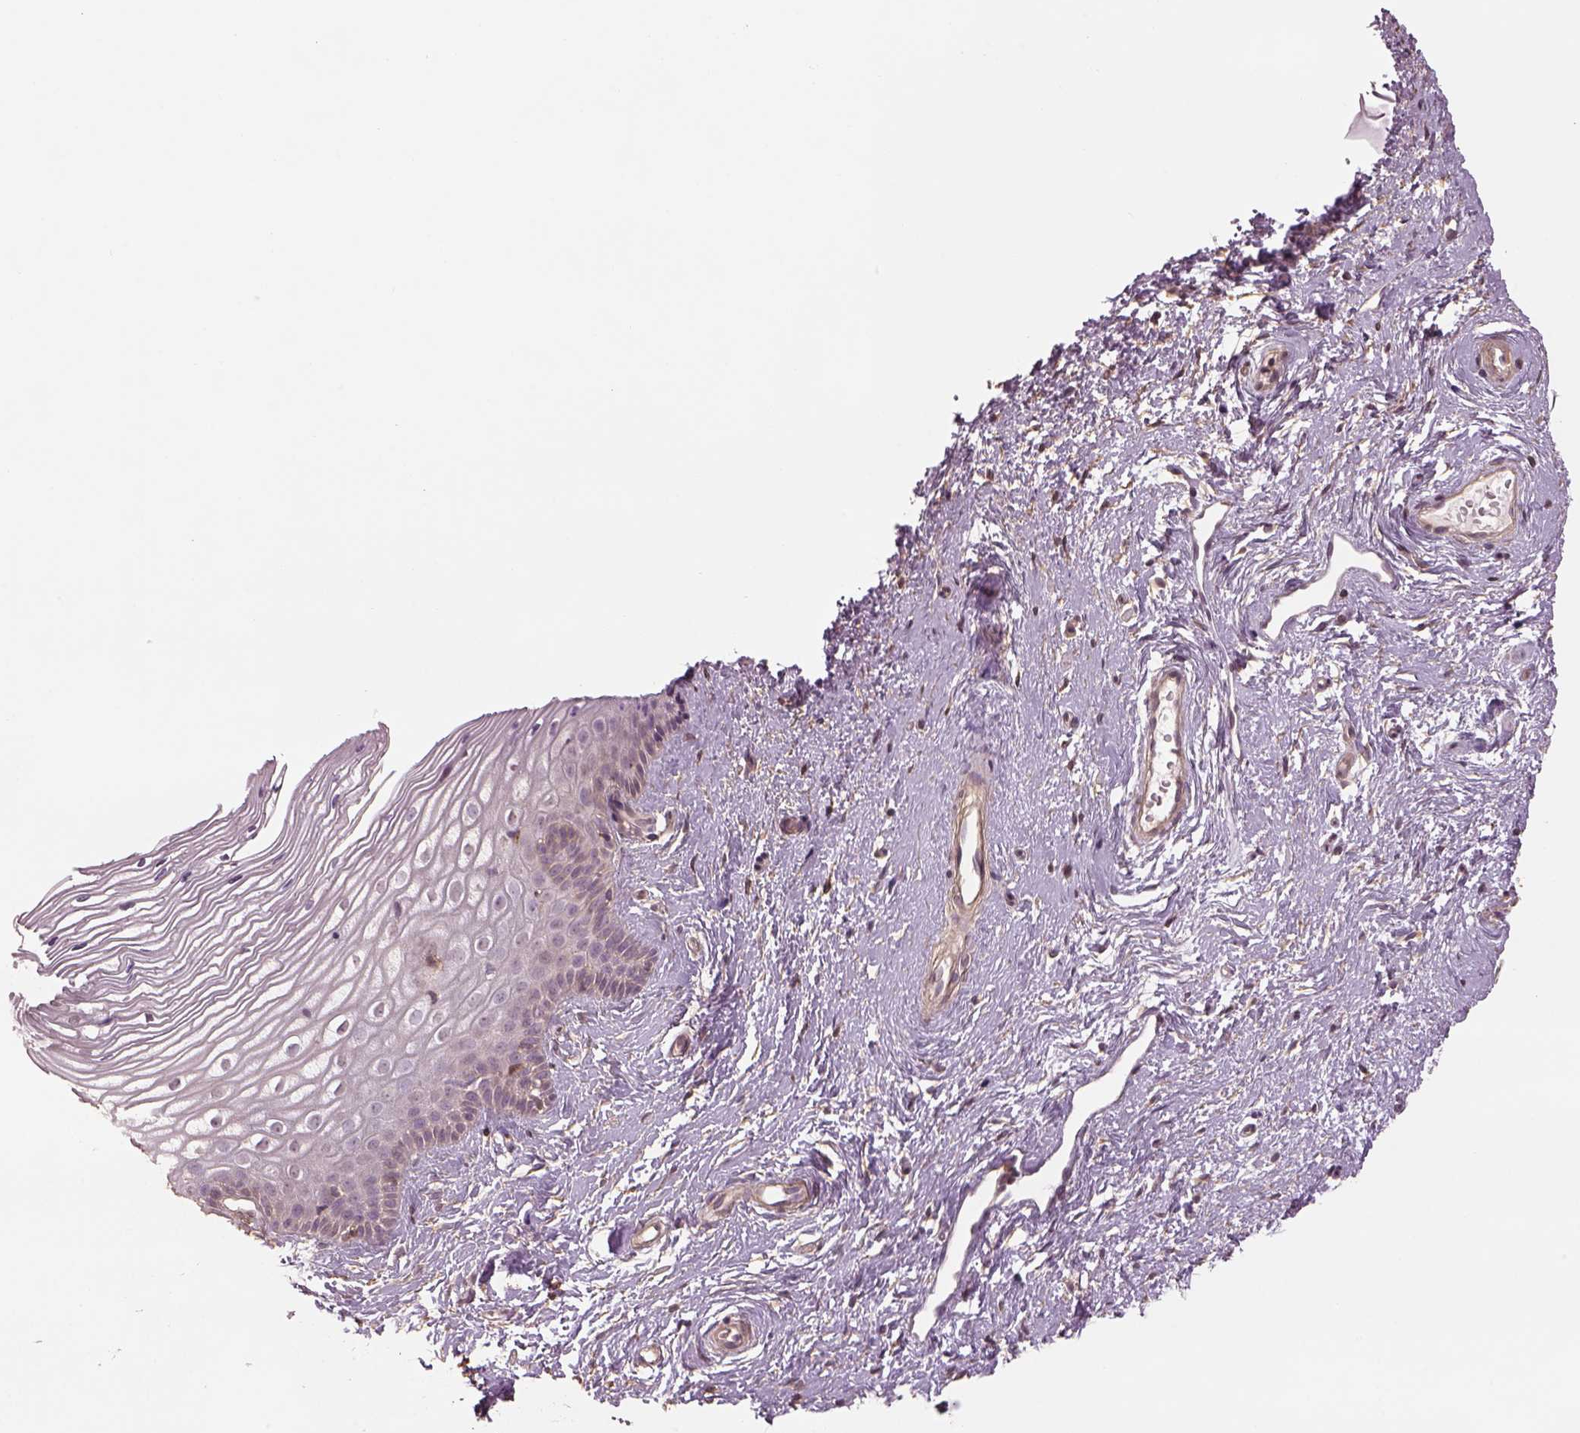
{"staining": {"intensity": "negative", "quantity": "none", "location": "none"}, "tissue": "cervix", "cell_type": "Glandular cells", "image_type": "normal", "snomed": [{"axis": "morphology", "description": "Normal tissue, NOS"}, {"axis": "topography", "description": "Cervix"}], "caption": "The immunohistochemistry histopathology image has no significant positivity in glandular cells of cervix.", "gene": "LIN7A", "patient": {"sex": "female", "age": 40}}